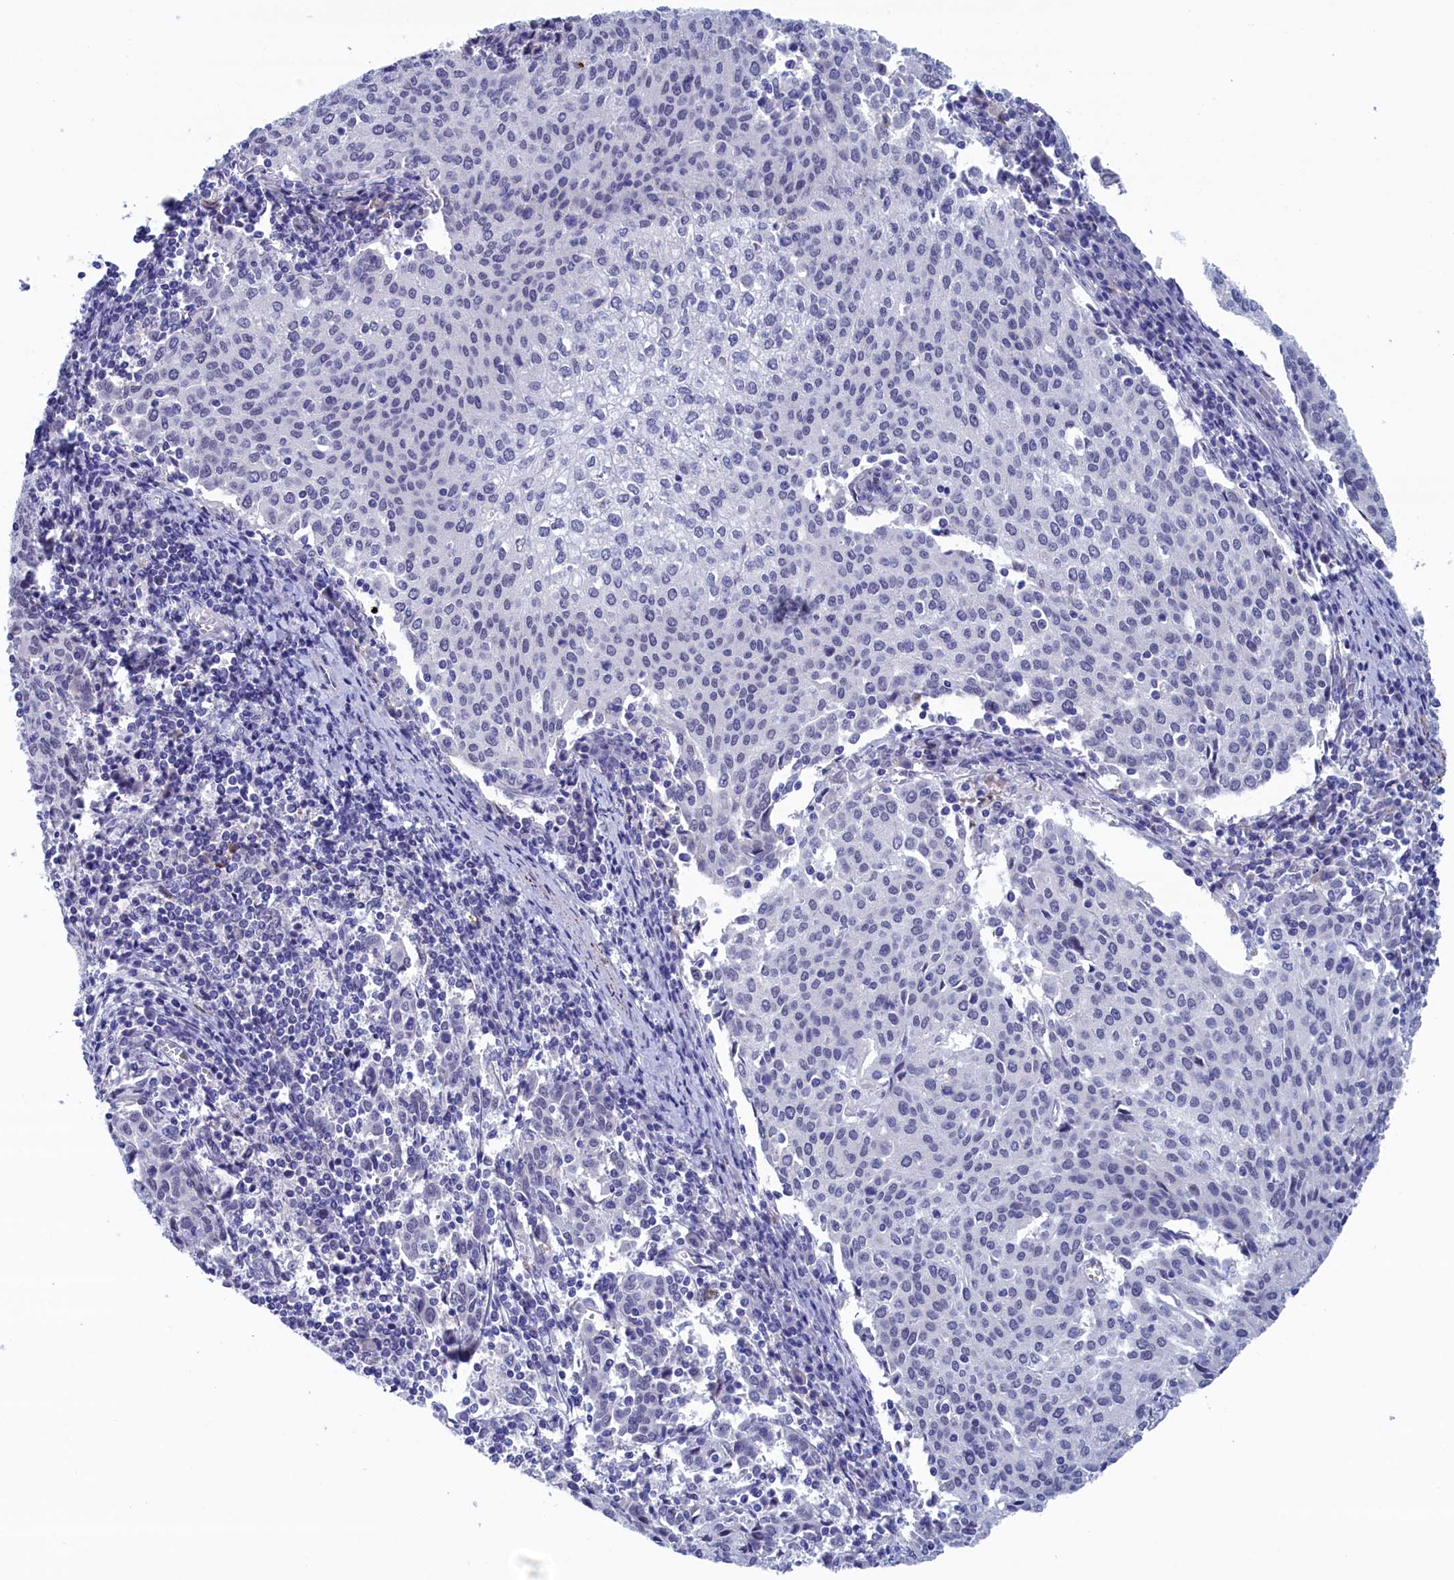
{"staining": {"intensity": "negative", "quantity": "none", "location": "none"}, "tissue": "cervical cancer", "cell_type": "Tumor cells", "image_type": "cancer", "snomed": [{"axis": "morphology", "description": "Squamous cell carcinoma, NOS"}, {"axis": "topography", "description": "Cervix"}], "caption": "Immunohistochemistry (IHC) histopathology image of neoplastic tissue: human cervical cancer (squamous cell carcinoma) stained with DAB demonstrates no significant protein staining in tumor cells.", "gene": "WDR83", "patient": {"sex": "female", "age": 46}}